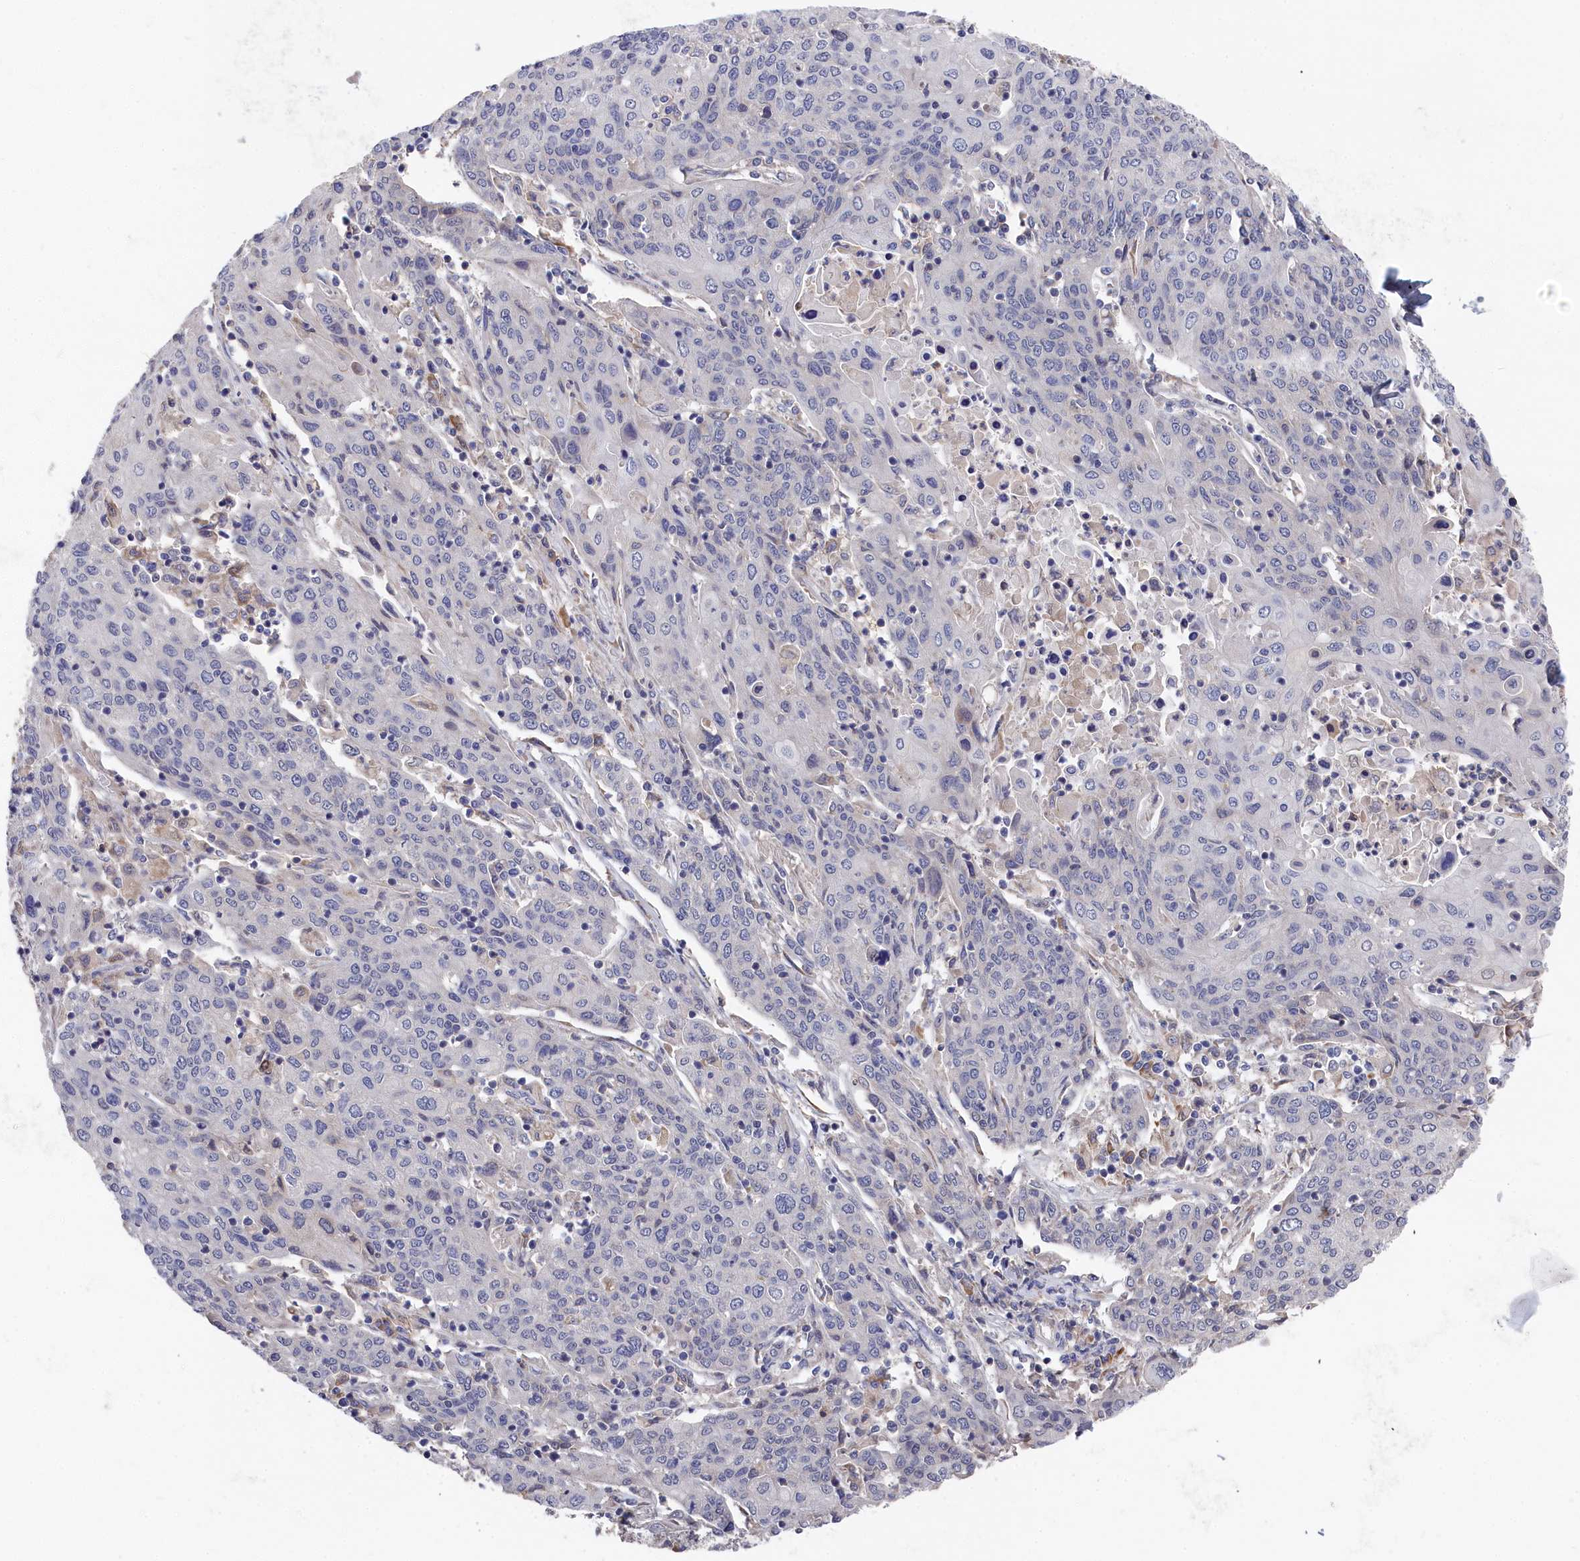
{"staining": {"intensity": "negative", "quantity": "none", "location": "none"}, "tissue": "cervical cancer", "cell_type": "Tumor cells", "image_type": "cancer", "snomed": [{"axis": "morphology", "description": "Squamous cell carcinoma, NOS"}, {"axis": "topography", "description": "Cervix"}], "caption": "Tumor cells show no significant protein staining in cervical cancer (squamous cell carcinoma).", "gene": "CYB5D2", "patient": {"sex": "female", "age": 67}}